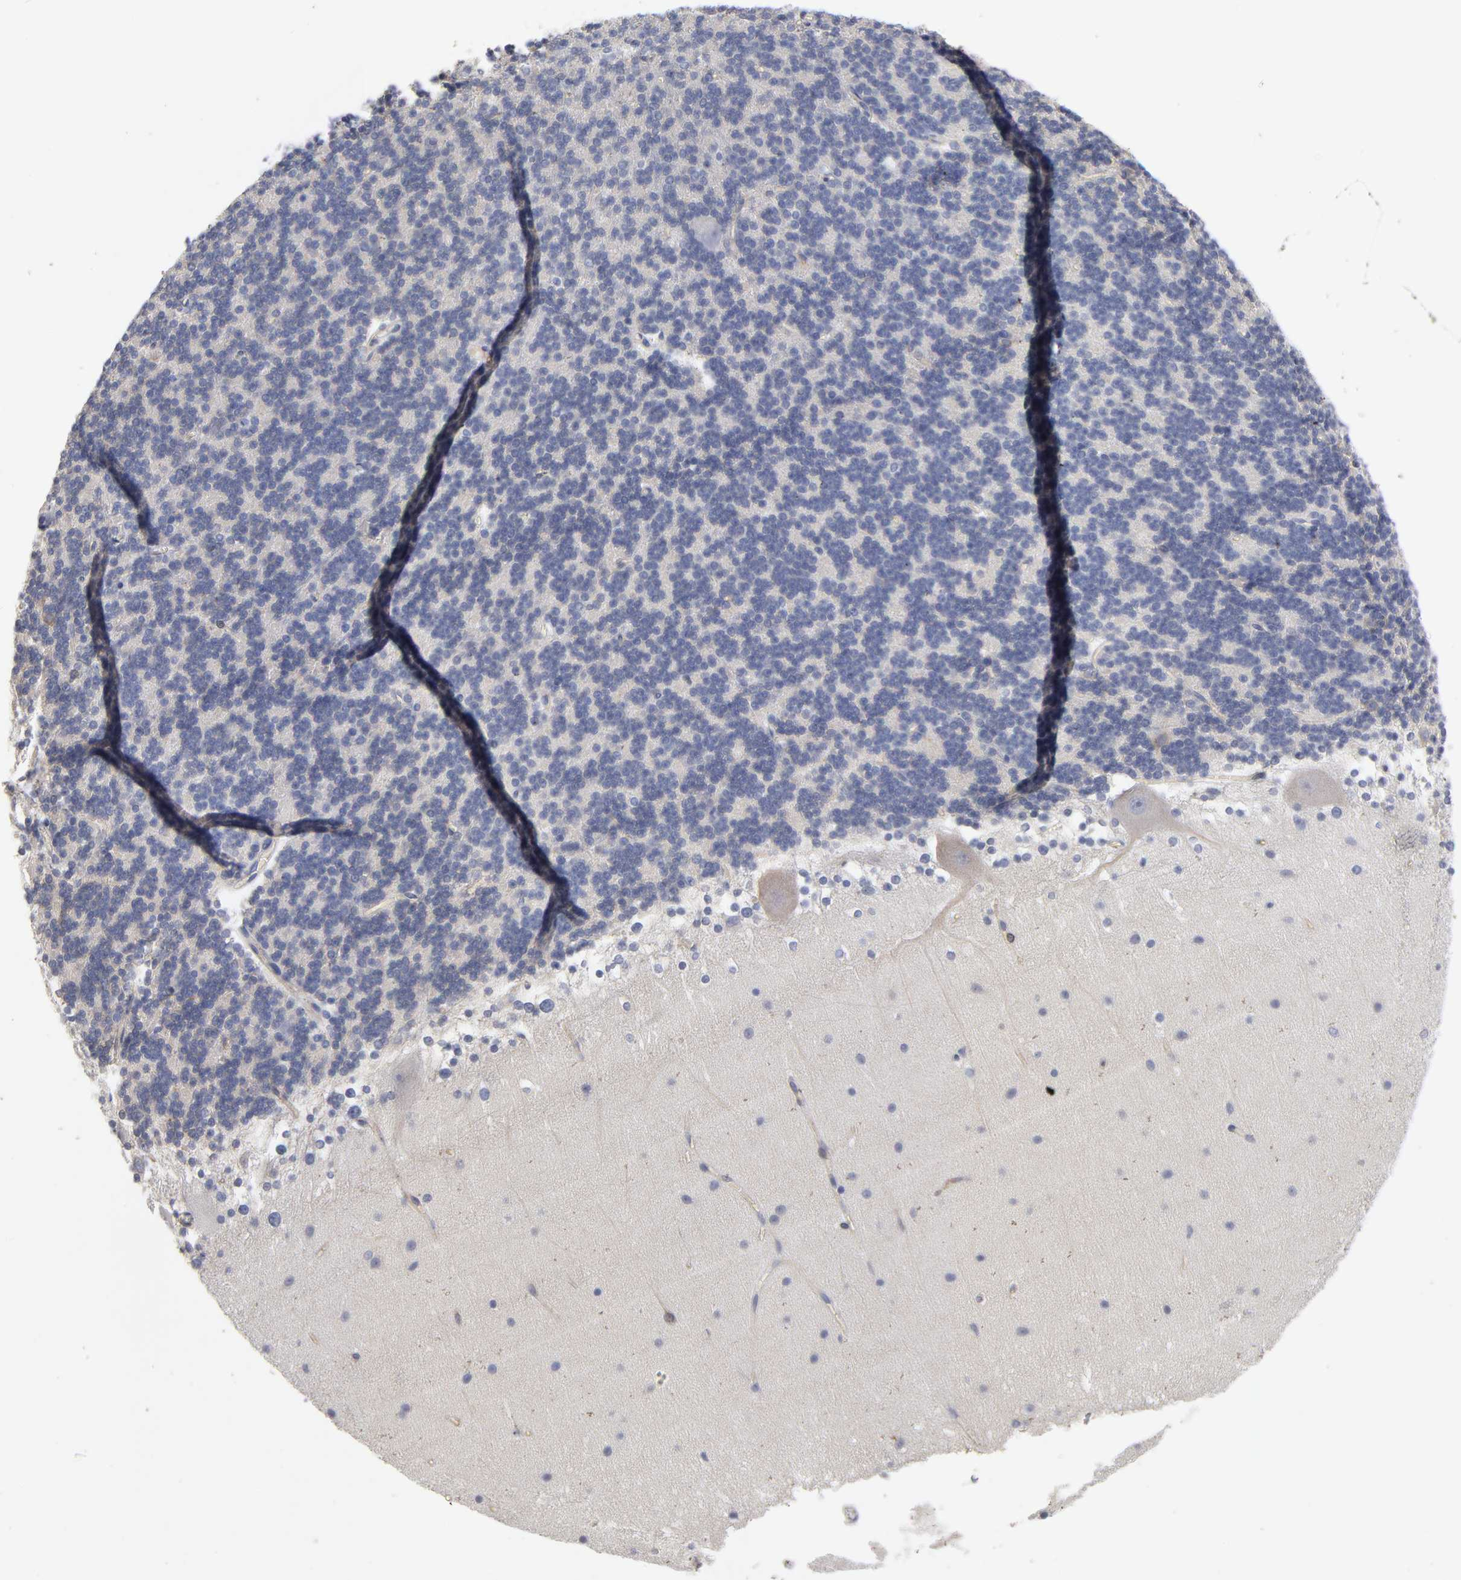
{"staining": {"intensity": "negative", "quantity": "none", "location": "none"}, "tissue": "cerebellum", "cell_type": "Cells in granular layer", "image_type": "normal", "snomed": [{"axis": "morphology", "description": "Normal tissue, NOS"}, {"axis": "topography", "description": "Cerebellum"}], "caption": "IHC histopathology image of unremarkable human cerebellum stained for a protein (brown), which displays no positivity in cells in granular layer. (DAB (3,3'-diaminobenzidine) IHC visualized using brightfield microscopy, high magnification).", "gene": "PDLIM2", "patient": {"sex": "female", "age": 19}}